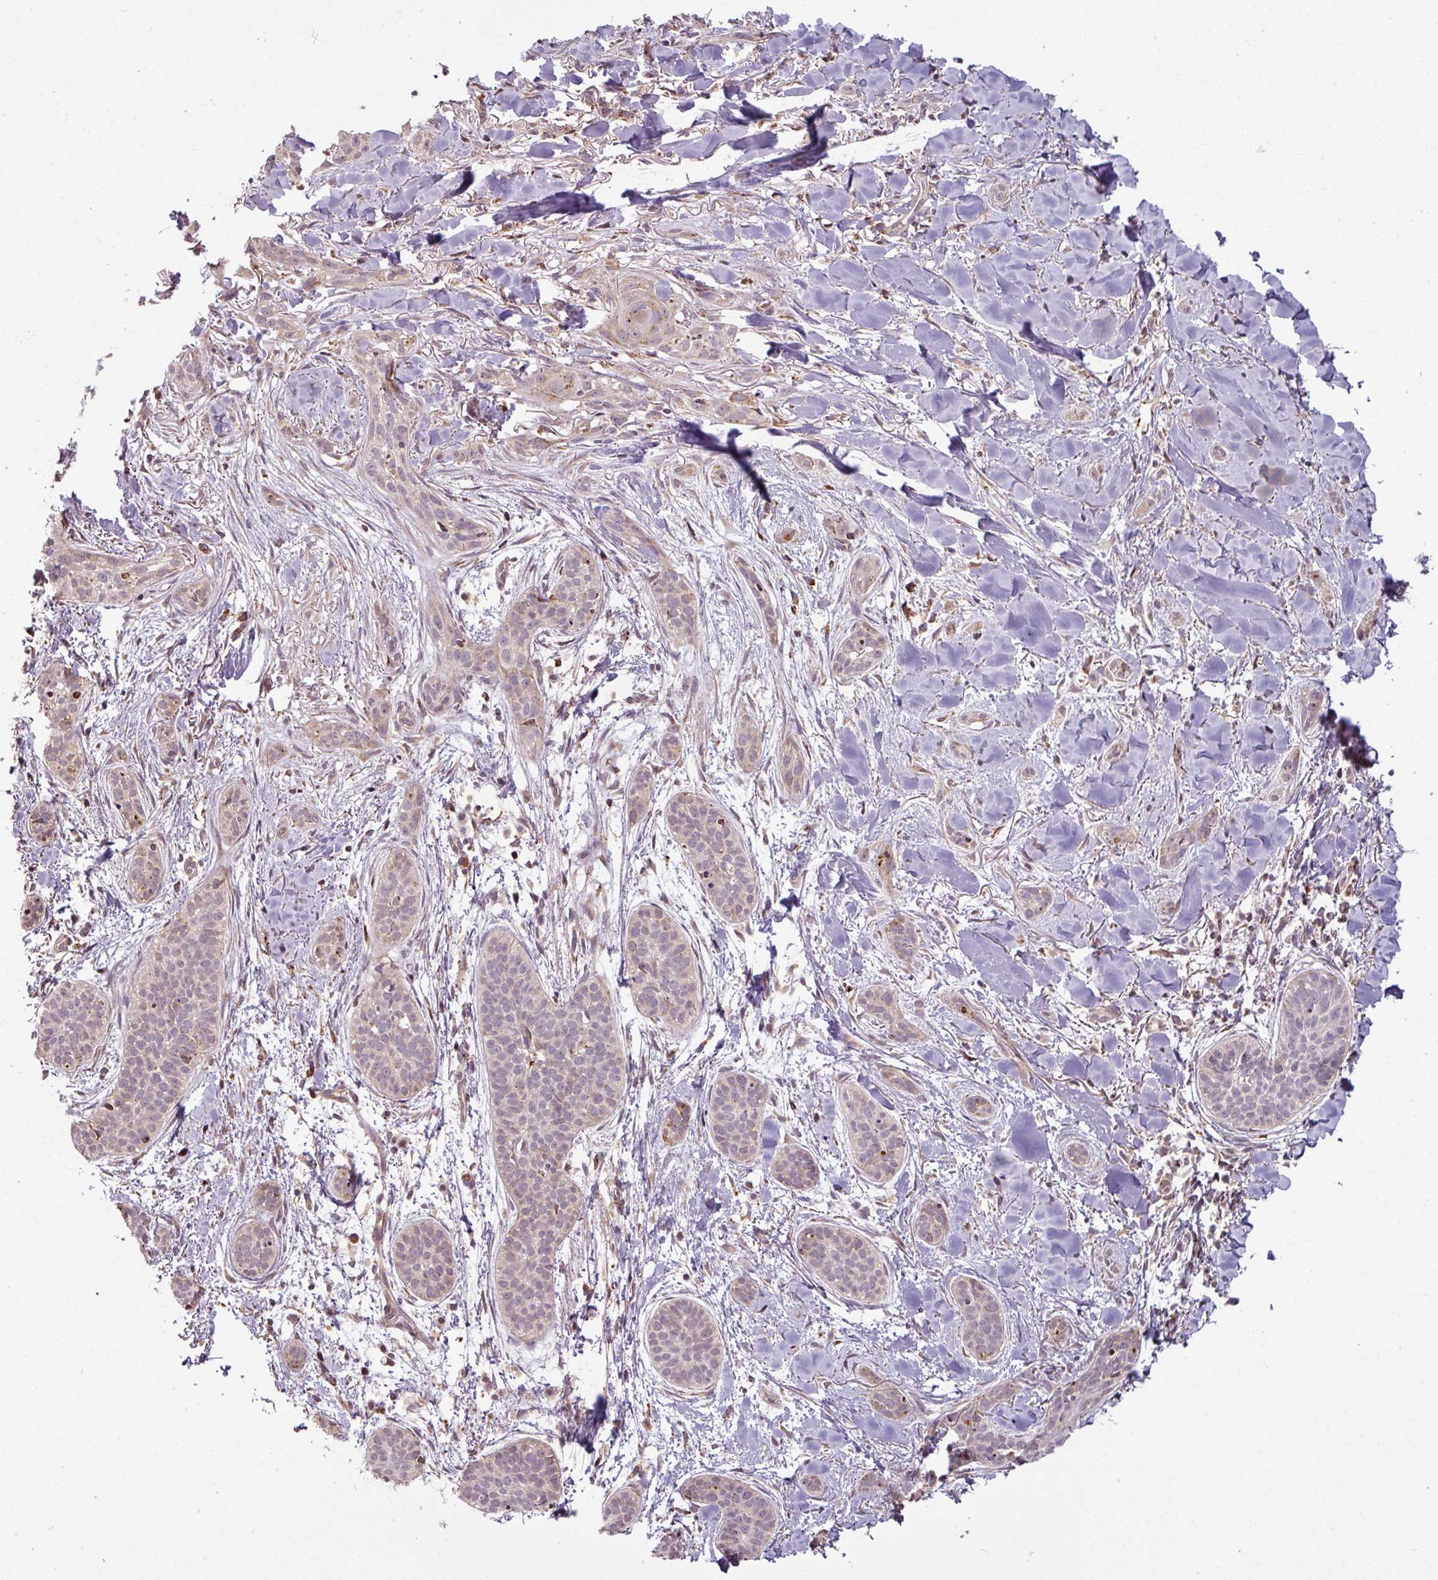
{"staining": {"intensity": "weak", "quantity": "<25%", "location": "cytoplasmic/membranous"}, "tissue": "skin cancer", "cell_type": "Tumor cells", "image_type": "cancer", "snomed": [{"axis": "morphology", "description": "Basal cell carcinoma"}, {"axis": "topography", "description": "Skin"}], "caption": "Immunohistochemical staining of skin cancer (basal cell carcinoma) reveals no significant staining in tumor cells.", "gene": "MAGT1", "patient": {"sex": "male", "age": 52}}